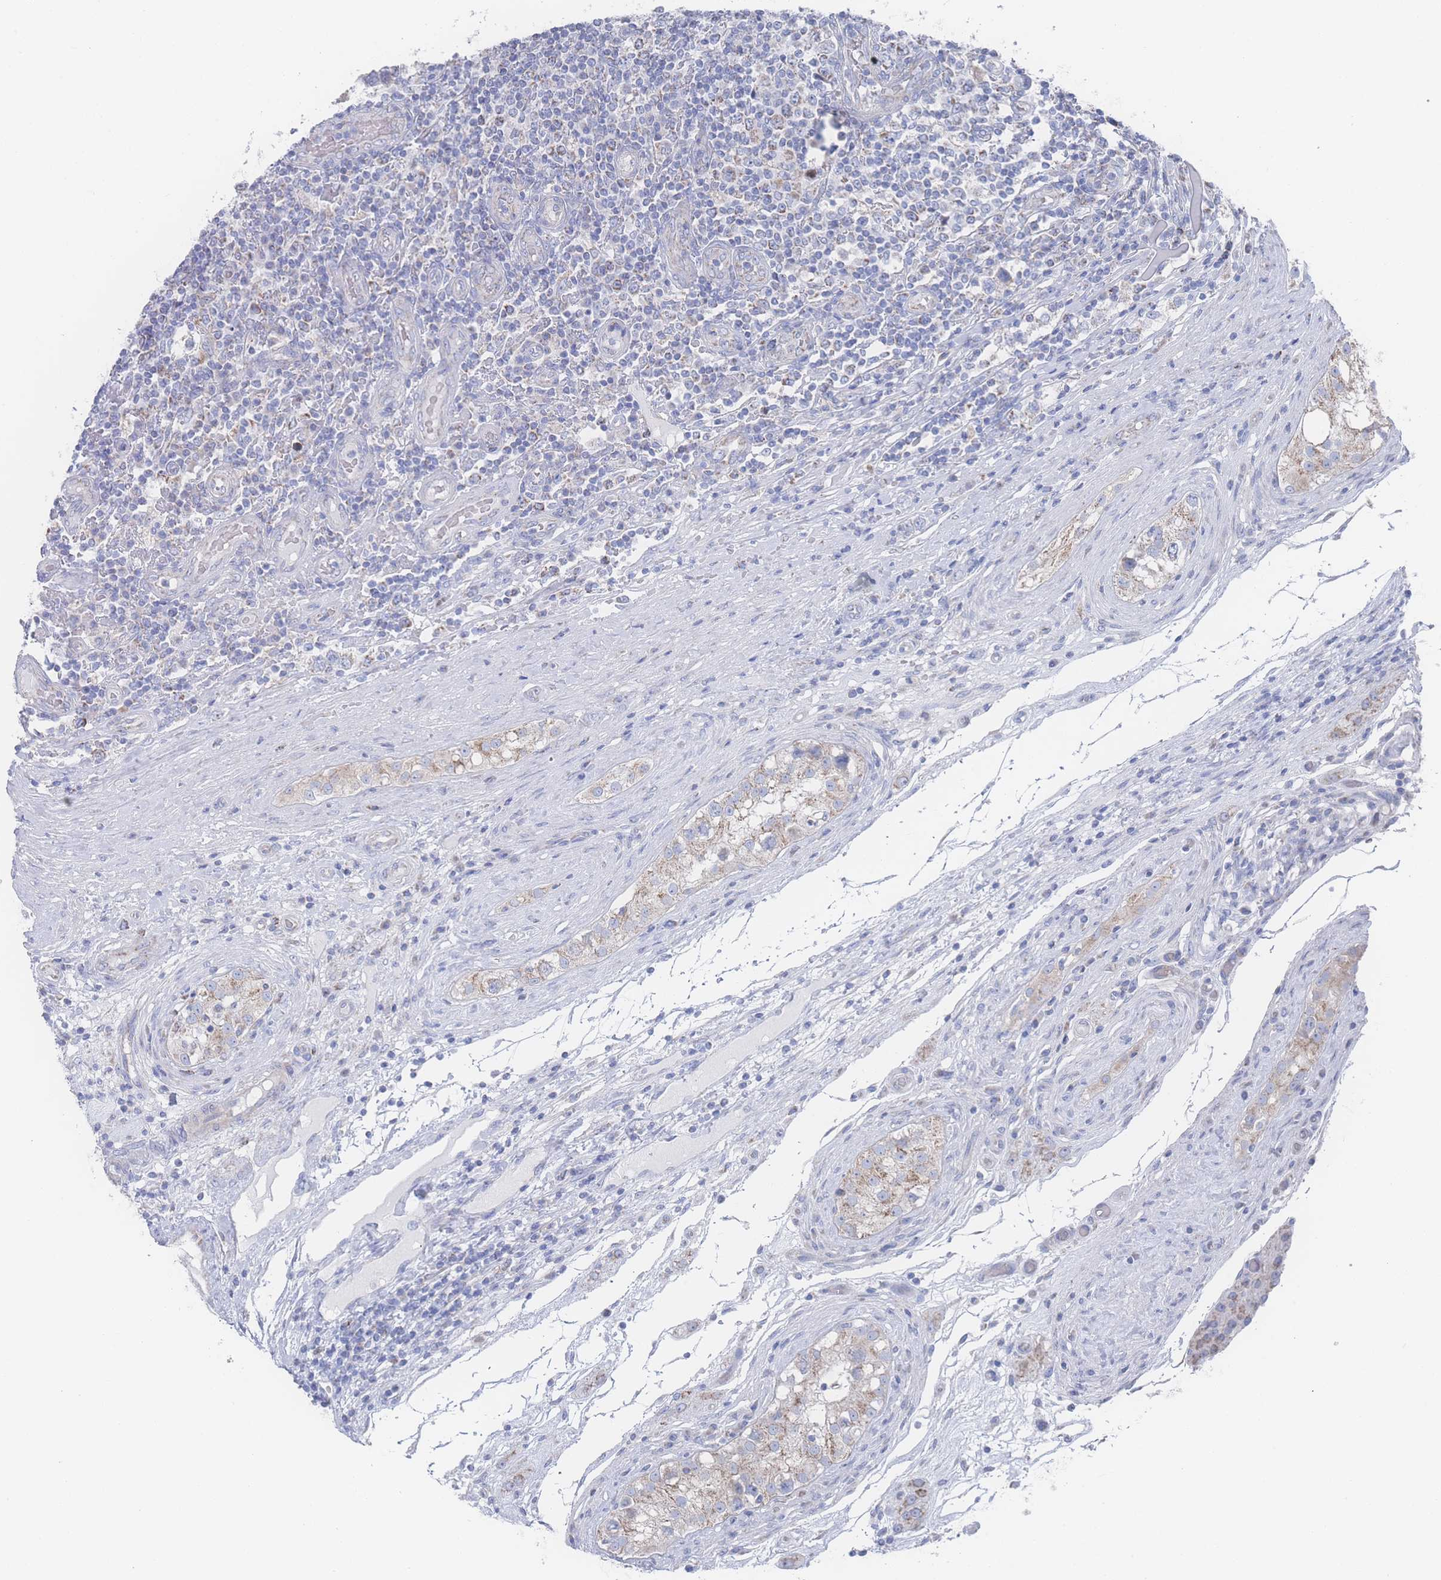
{"staining": {"intensity": "negative", "quantity": "none", "location": "none"}, "tissue": "testis cancer", "cell_type": "Tumor cells", "image_type": "cancer", "snomed": [{"axis": "morphology", "description": "Seminoma, NOS"}, {"axis": "topography", "description": "Testis"}], "caption": "DAB immunohistochemical staining of seminoma (testis) demonstrates no significant staining in tumor cells. (Stains: DAB IHC with hematoxylin counter stain, Microscopy: brightfield microscopy at high magnification).", "gene": "SNPH", "patient": {"sex": "male", "age": 34}}